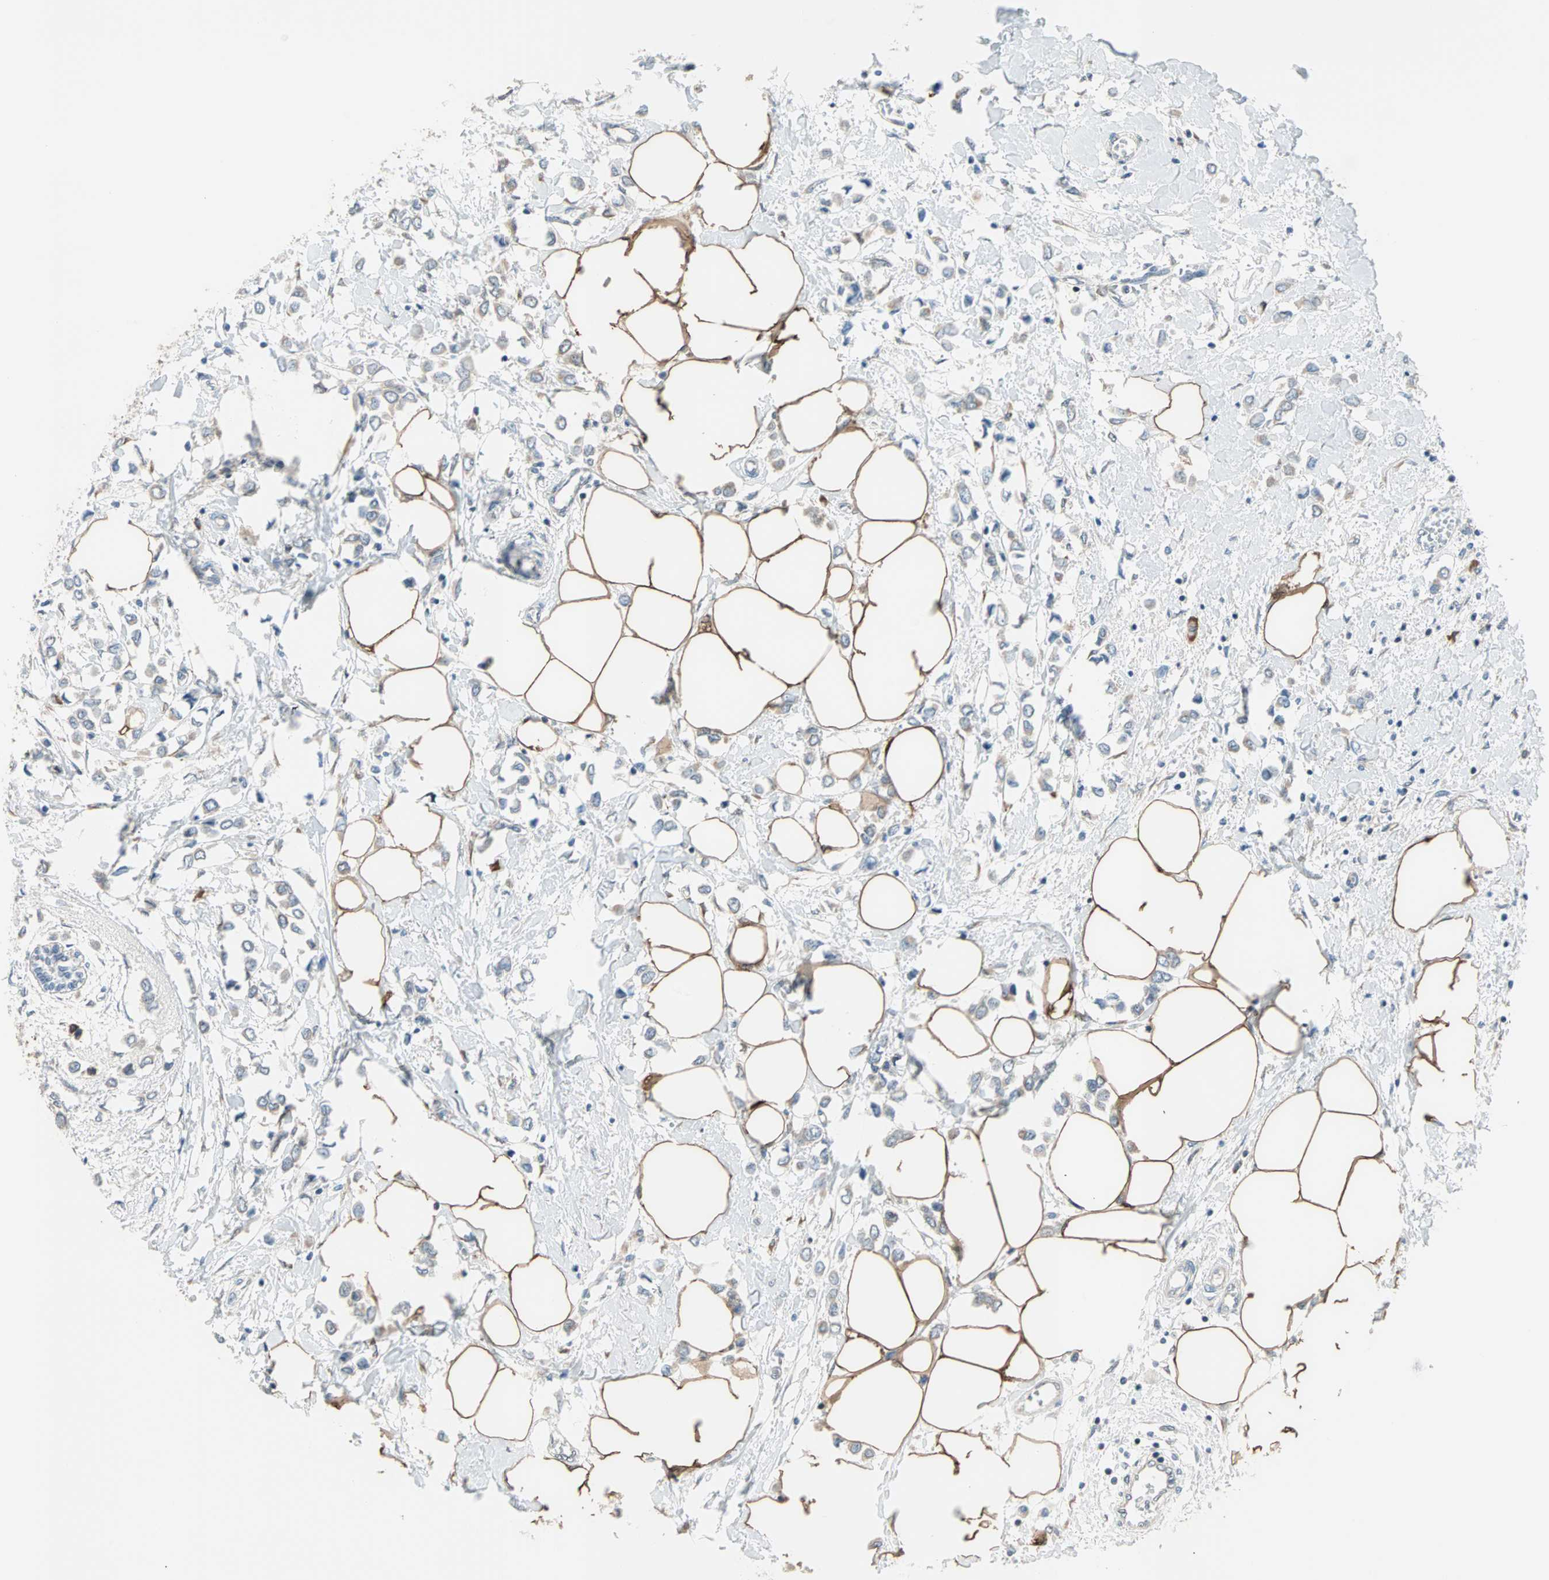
{"staining": {"intensity": "weak", "quantity": "<25%", "location": "cytoplasmic/membranous"}, "tissue": "breast cancer", "cell_type": "Tumor cells", "image_type": "cancer", "snomed": [{"axis": "morphology", "description": "Lobular carcinoma"}, {"axis": "topography", "description": "Breast"}], "caption": "A photomicrograph of breast cancer stained for a protein demonstrates no brown staining in tumor cells.", "gene": "SAR1A", "patient": {"sex": "female", "age": 51}}